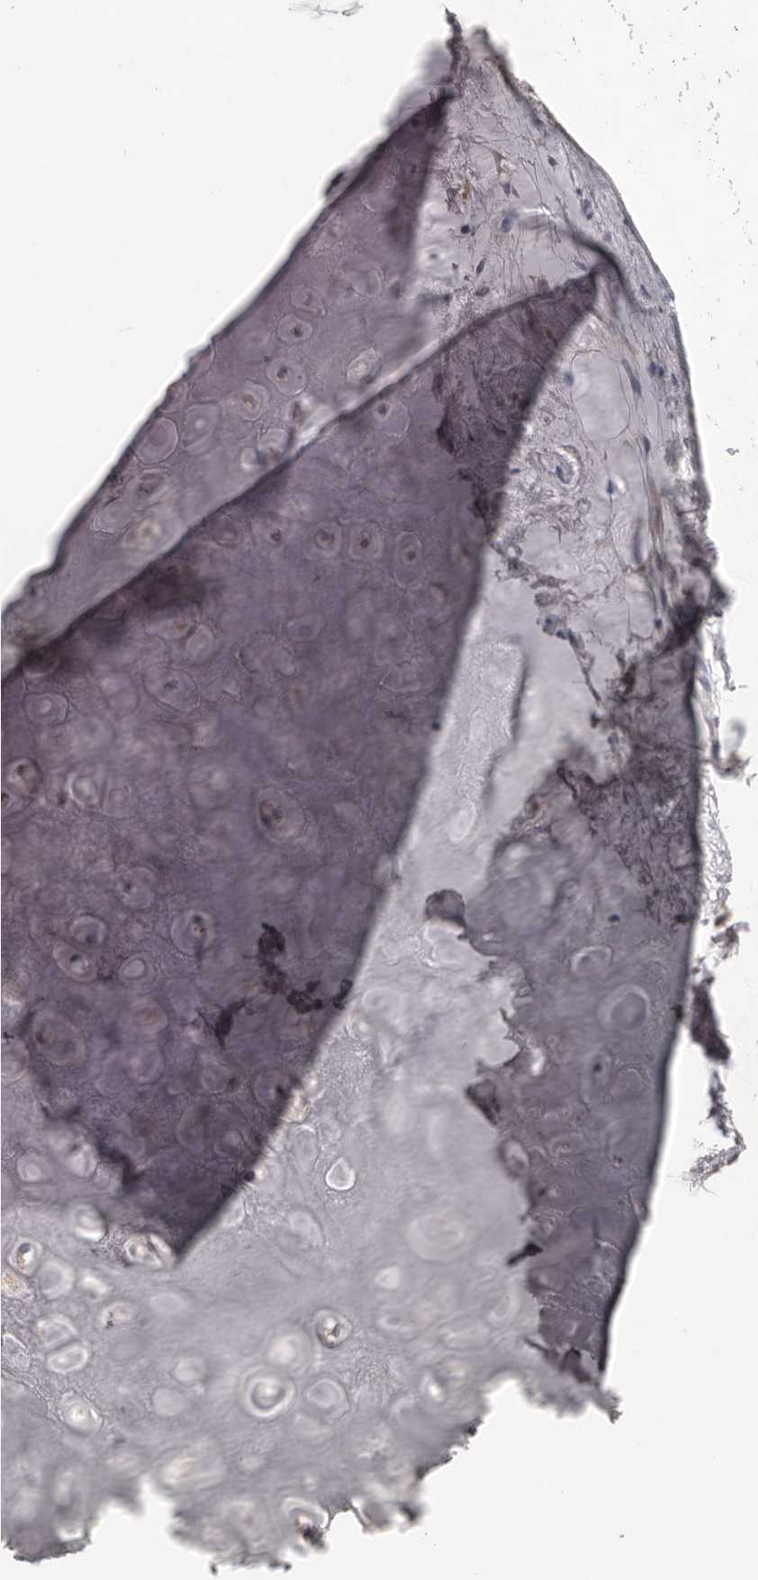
{"staining": {"intensity": "negative", "quantity": "none", "location": "none"}, "tissue": "adipose tissue", "cell_type": "Adipocytes", "image_type": "normal", "snomed": [{"axis": "morphology", "description": "Normal tissue, NOS"}, {"axis": "morphology", "description": "Basal cell carcinoma"}, {"axis": "topography", "description": "Skin"}], "caption": "Adipocytes are negative for brown protein staining in unremarkable adipose tissue.", "gene": "CCDC190", "patient": {"sex": "female", "age": 89}}